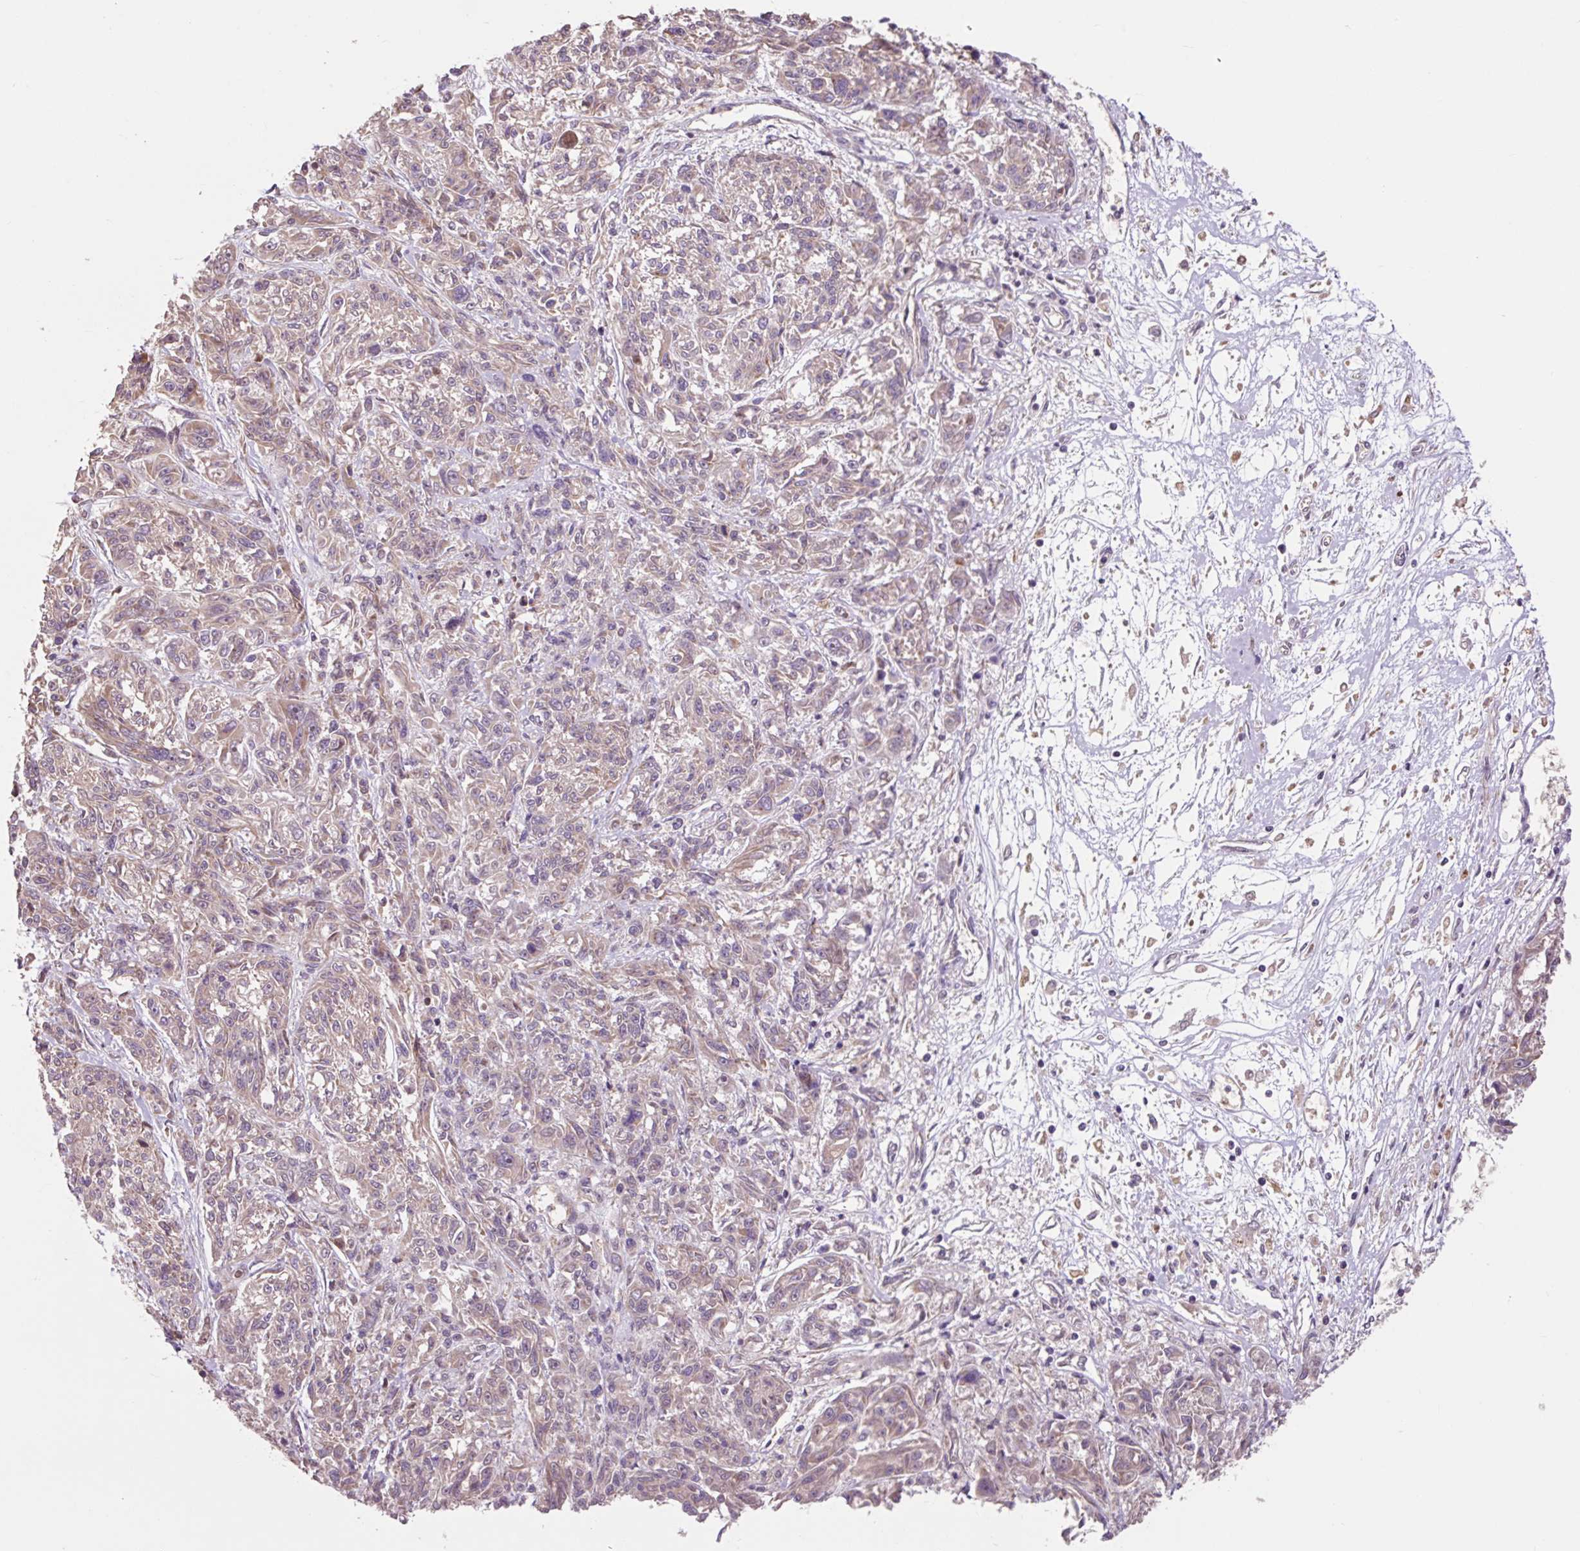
{"staining": {"intensity": "weak", "quantity": "25%-75%", "location": "cytoplasmic/membranous"}, "tissue": "melanoma", "cell_type": "Tumor cells", "image_type": "cancer", "snomed": [{"axis": "morphology", "description": "Malignant melanoma, NOS"}, {"axis": "topography", "description": "Skin"}], "caption": "An immunohistochemistry image of tumor tissue is shown. Protein staining in brown shows weak cytoplasmic/membranous positivity in melanoma within tumor cells. The protein is stained brown, and the nuclei are stained in blue (DAB IHC with brightfield microscopy, high magnification).", "gene": "MMS19", "patient": {"sex": "male", "age": 53}}